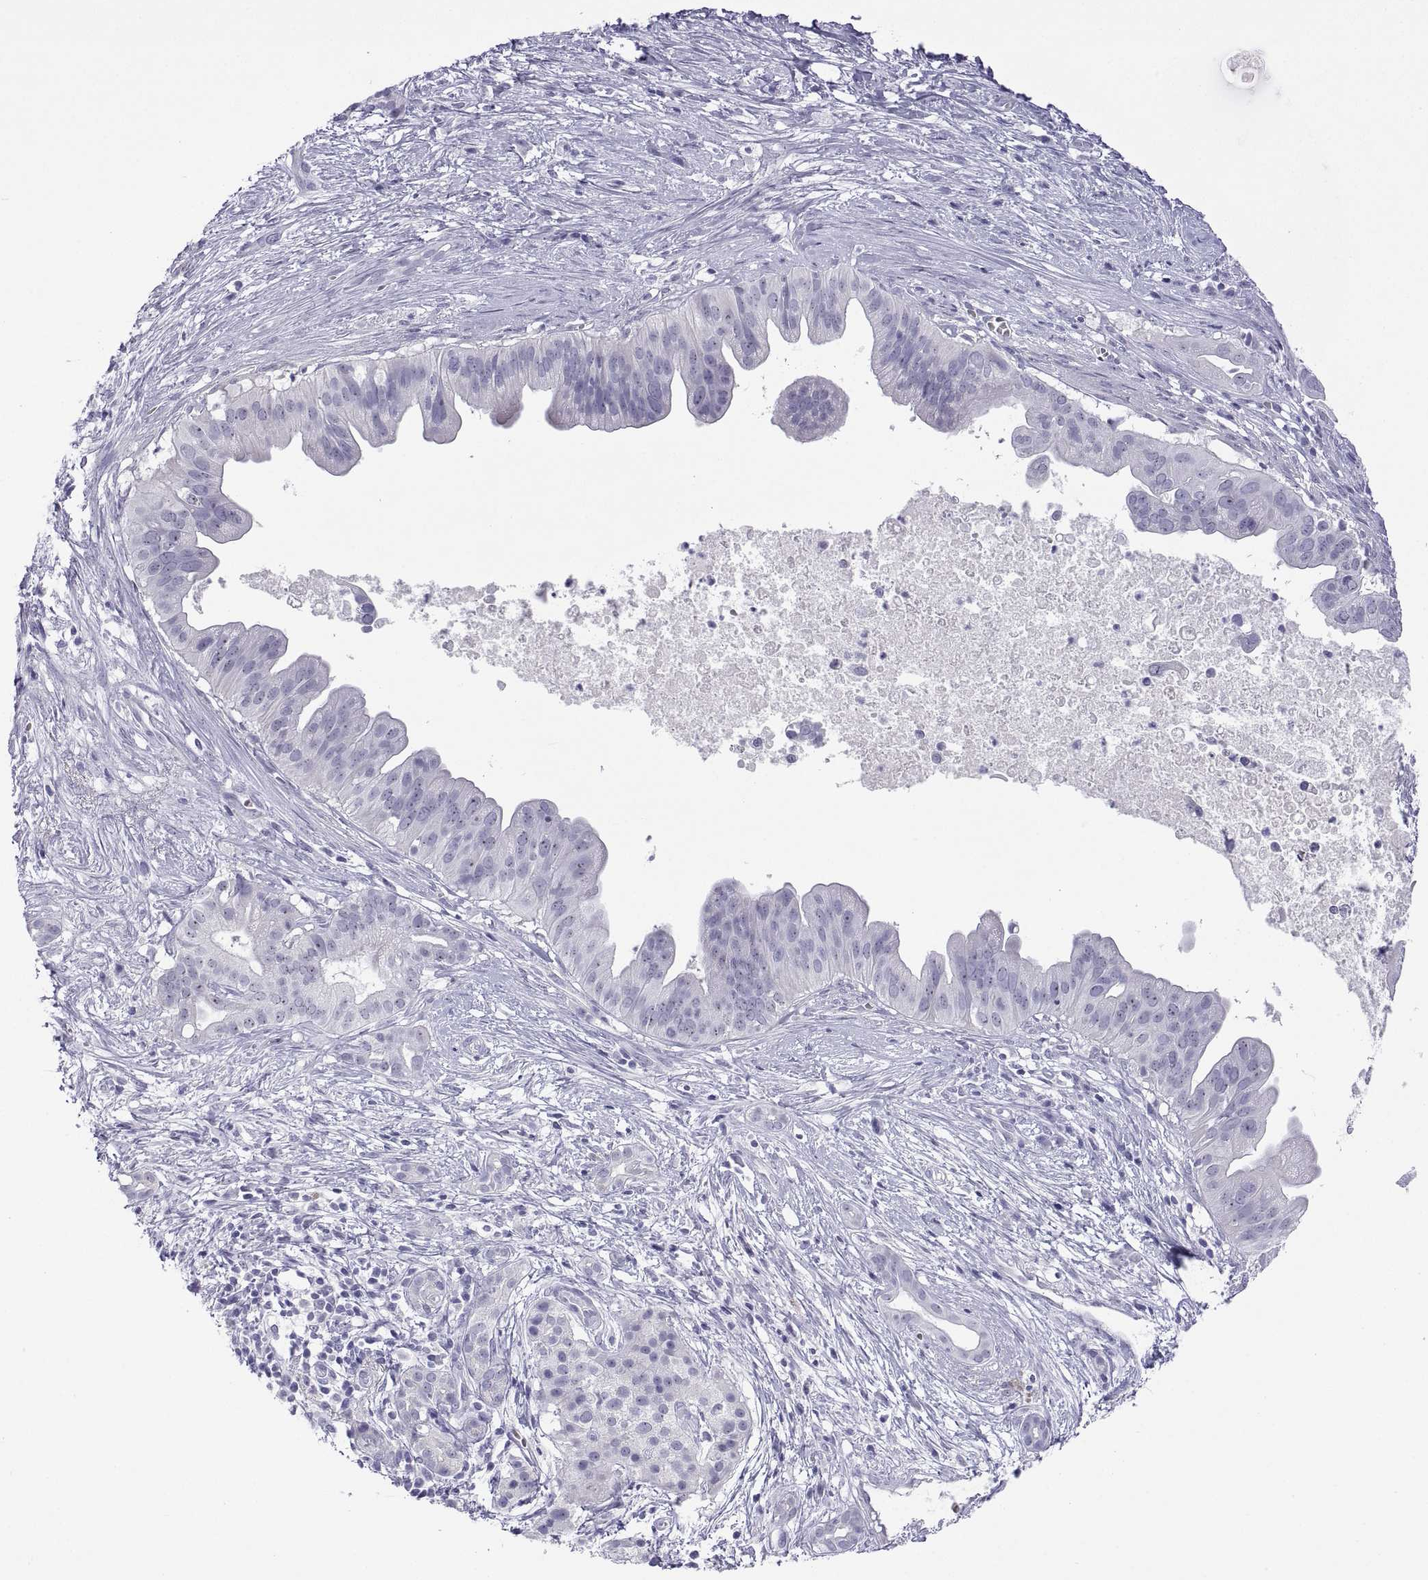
{"staining": {"intensity": "negative", "quantity": "none", "location": "none"}, "tissue": "pancreatic cancer", "cell_type": "Tumor cells", "image_type": "cancer", "snomed": [{"axis": "morphology", "description": "Adenocarcinoma, NOS"}, {"axis": "topography", "description": "Pancreas"}], "caption": "DAB immunohistochemical staining of pancreatic cancer (adenocarcinoma) shows no significant expression in tumor cells.", "gene": "VSX2", "patient": {"sex": "male", "age": 61}}